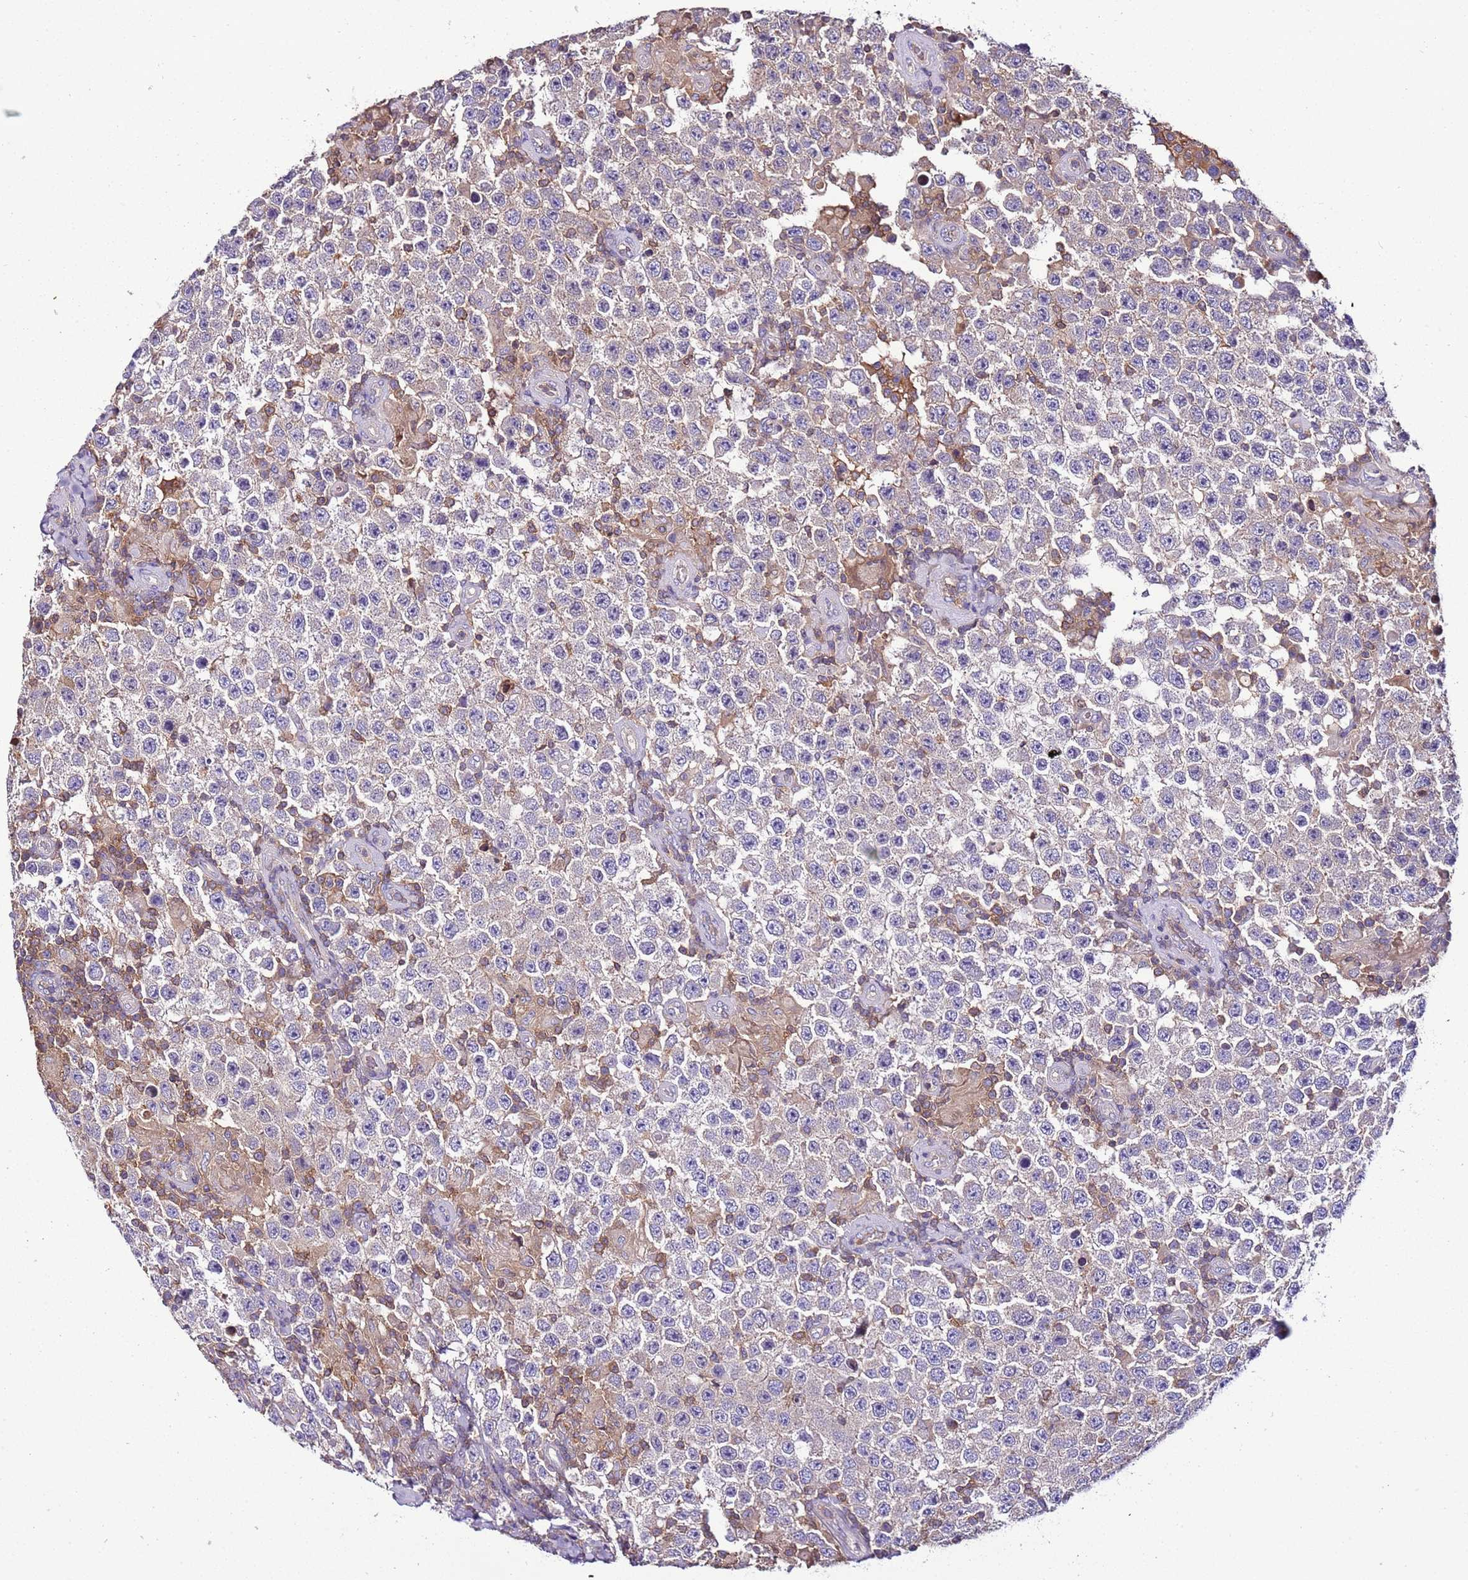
{"staining": {"intensity": "negative", "quantity": "none", "location": "none"}, "tissue": "testis cancer", "cell_type": "Tumor cells", "image_type": "cancer", "snomed": [{"axis": "morphology", "description": "Normal tissue, NOS"}, {"axis": "morphology", "description": "Urothelial carcinoma, High grade"}, {"axis": "morphology", "description": "Seminoma, NOS"}, {"axis": "morphology", "description": "Carcinoma, Embryonal, NOS"}, {"axis": "topography", "description": "Urinary bladder"}, {"axis": "topography", "description": "Testis"}], "caption": "Protein analysis of testis cancer shows no significant staining in tumor cells.", "gene": "IGIP", "patient": {"sex": "male", "age": 41}}